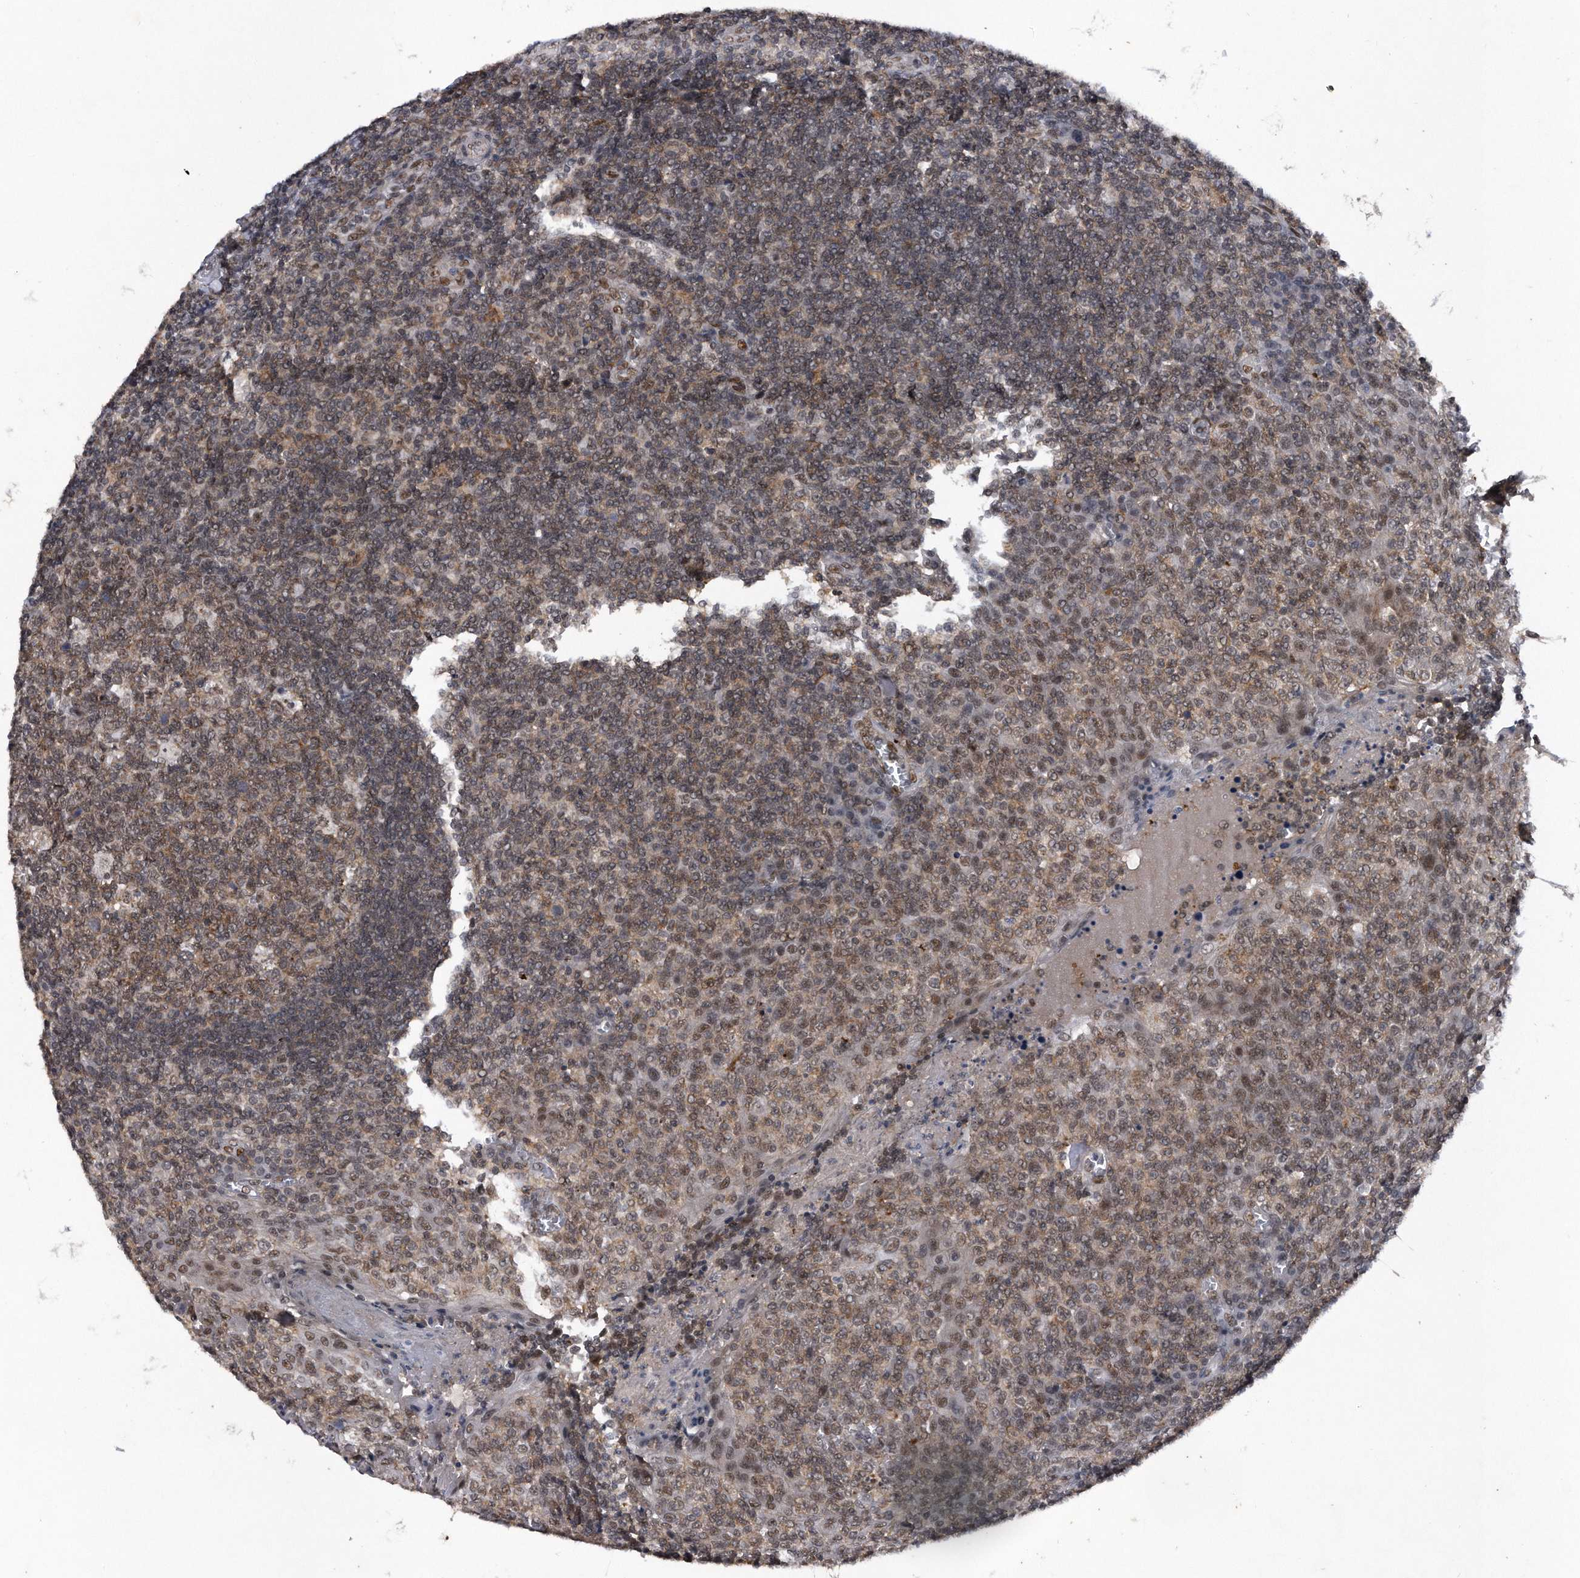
{"staining": {"intensity": "moderate", "quantity": "25%-75%", "location": "cytoplasmic/membranous,nuclear"}, "tissue": "tonsil", "cell_type": "Germinal center cells", "image_type": "normal", "snomed": [{"axis": "morphology", "description": "Normal tissue, NOS"}, {"axis": "topography", "description": "Tonsil"}], "caption": "Benign tonsil displays moderate cytoplasmic/membranous,nuclear staining in approximately 25%-75% of germinal center cells.", "gene": "VIRMA", "patient": {"sex": "female", "age": 19}}